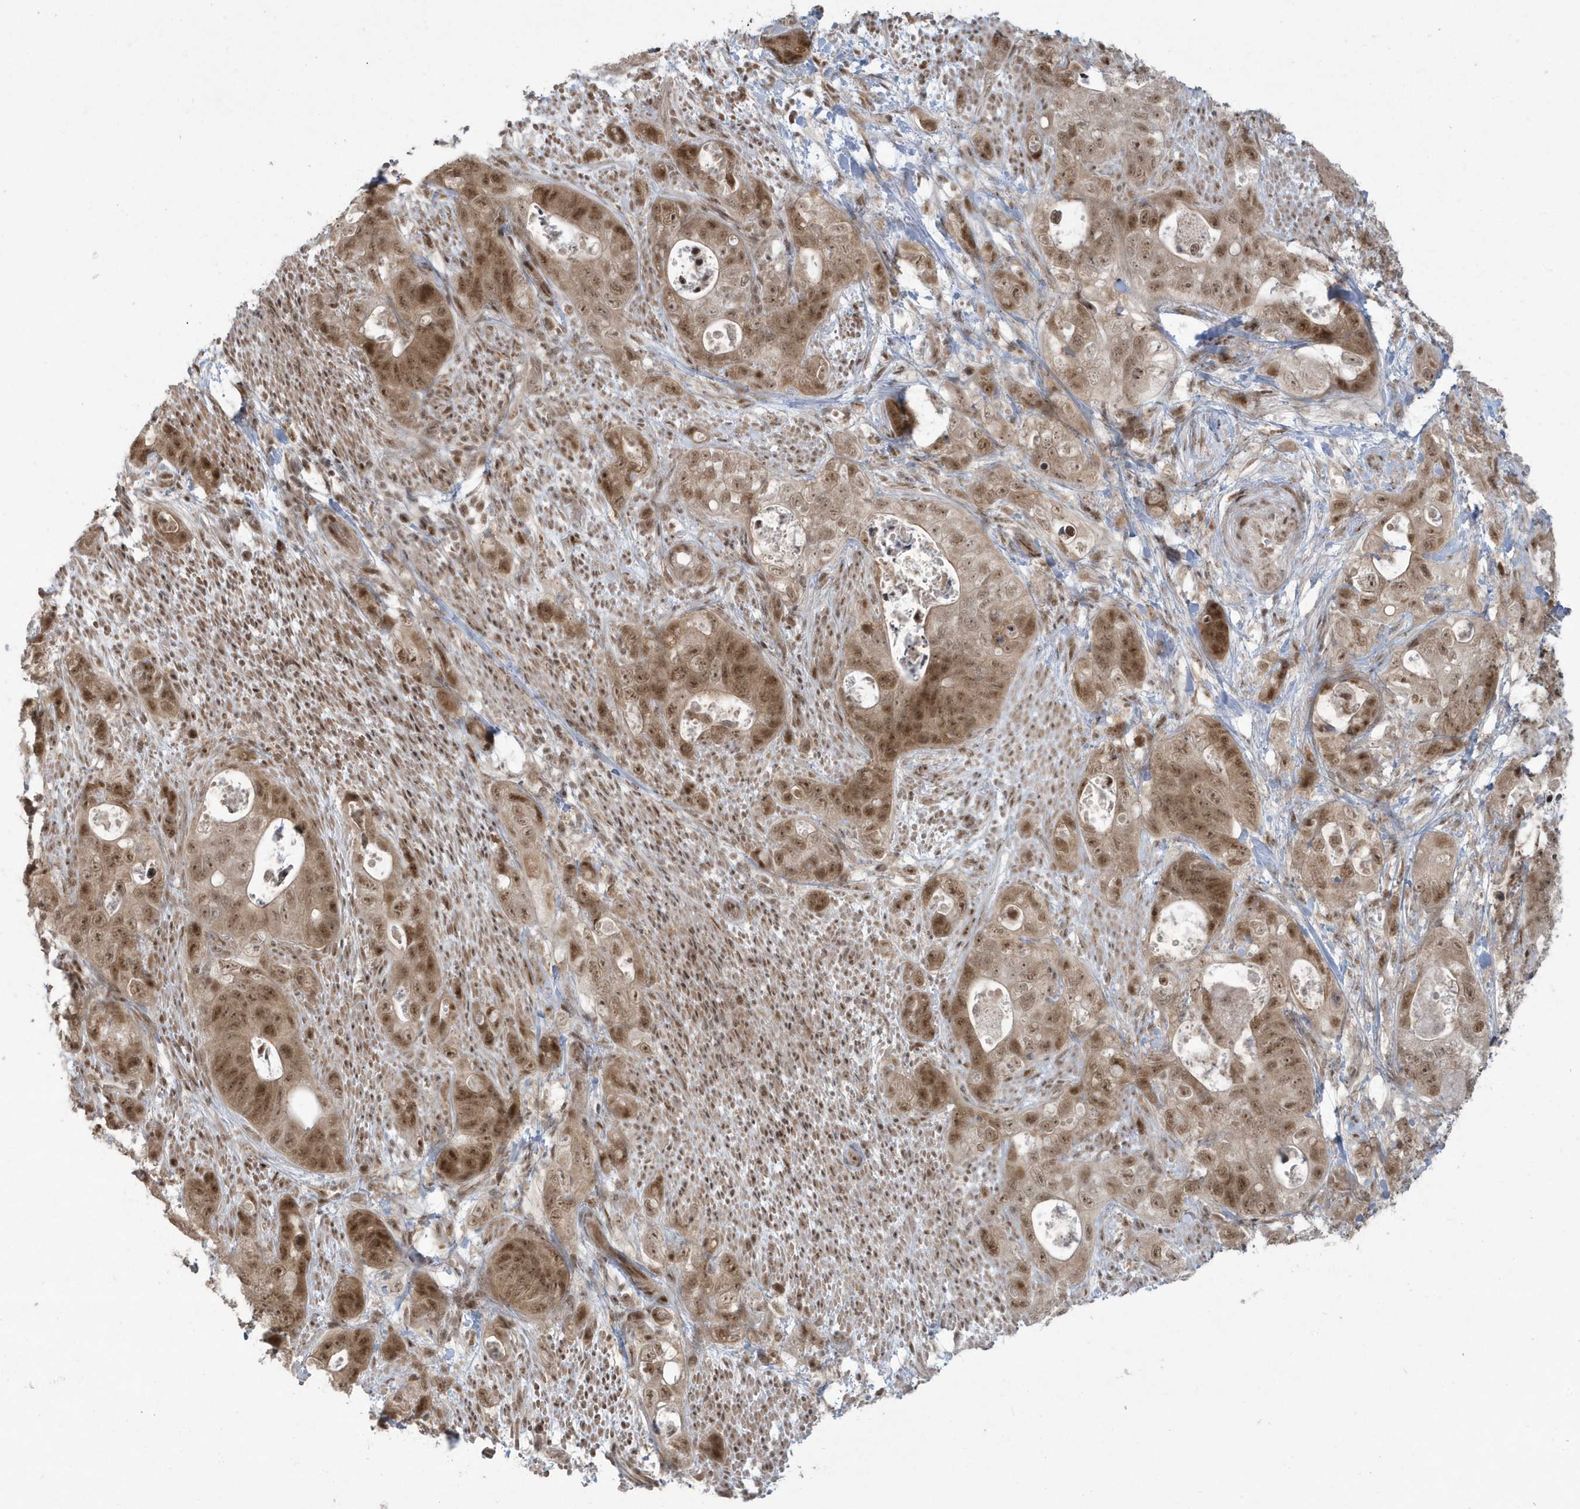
{"staining": {"intensity": "moderate", "quantity": ">75%", "location": "cytoplasmic/membranous,nuclear"}, "tissue": "stomach cancer", "cell_type": "Tumor cells", "image_type": "cancer", "snomed": [{"axis": "morphology", "description": "Adenocarcinoma, NOS"}, {"axis": "topography", "description": "Stomach"}], "caption": "Protein staining of stomach adenocarcinoma tissue exhibits moderate cytoplasmic/membranous and nuclear positivity in approximately >75% of tumor cells. The staining is performed using DAB brown chromogen to label protein expression. The nuclei are counter-stained blue using hematoxylin.", "gene": "C1orf52", "patient": {"sex": "female", "age": 89}}